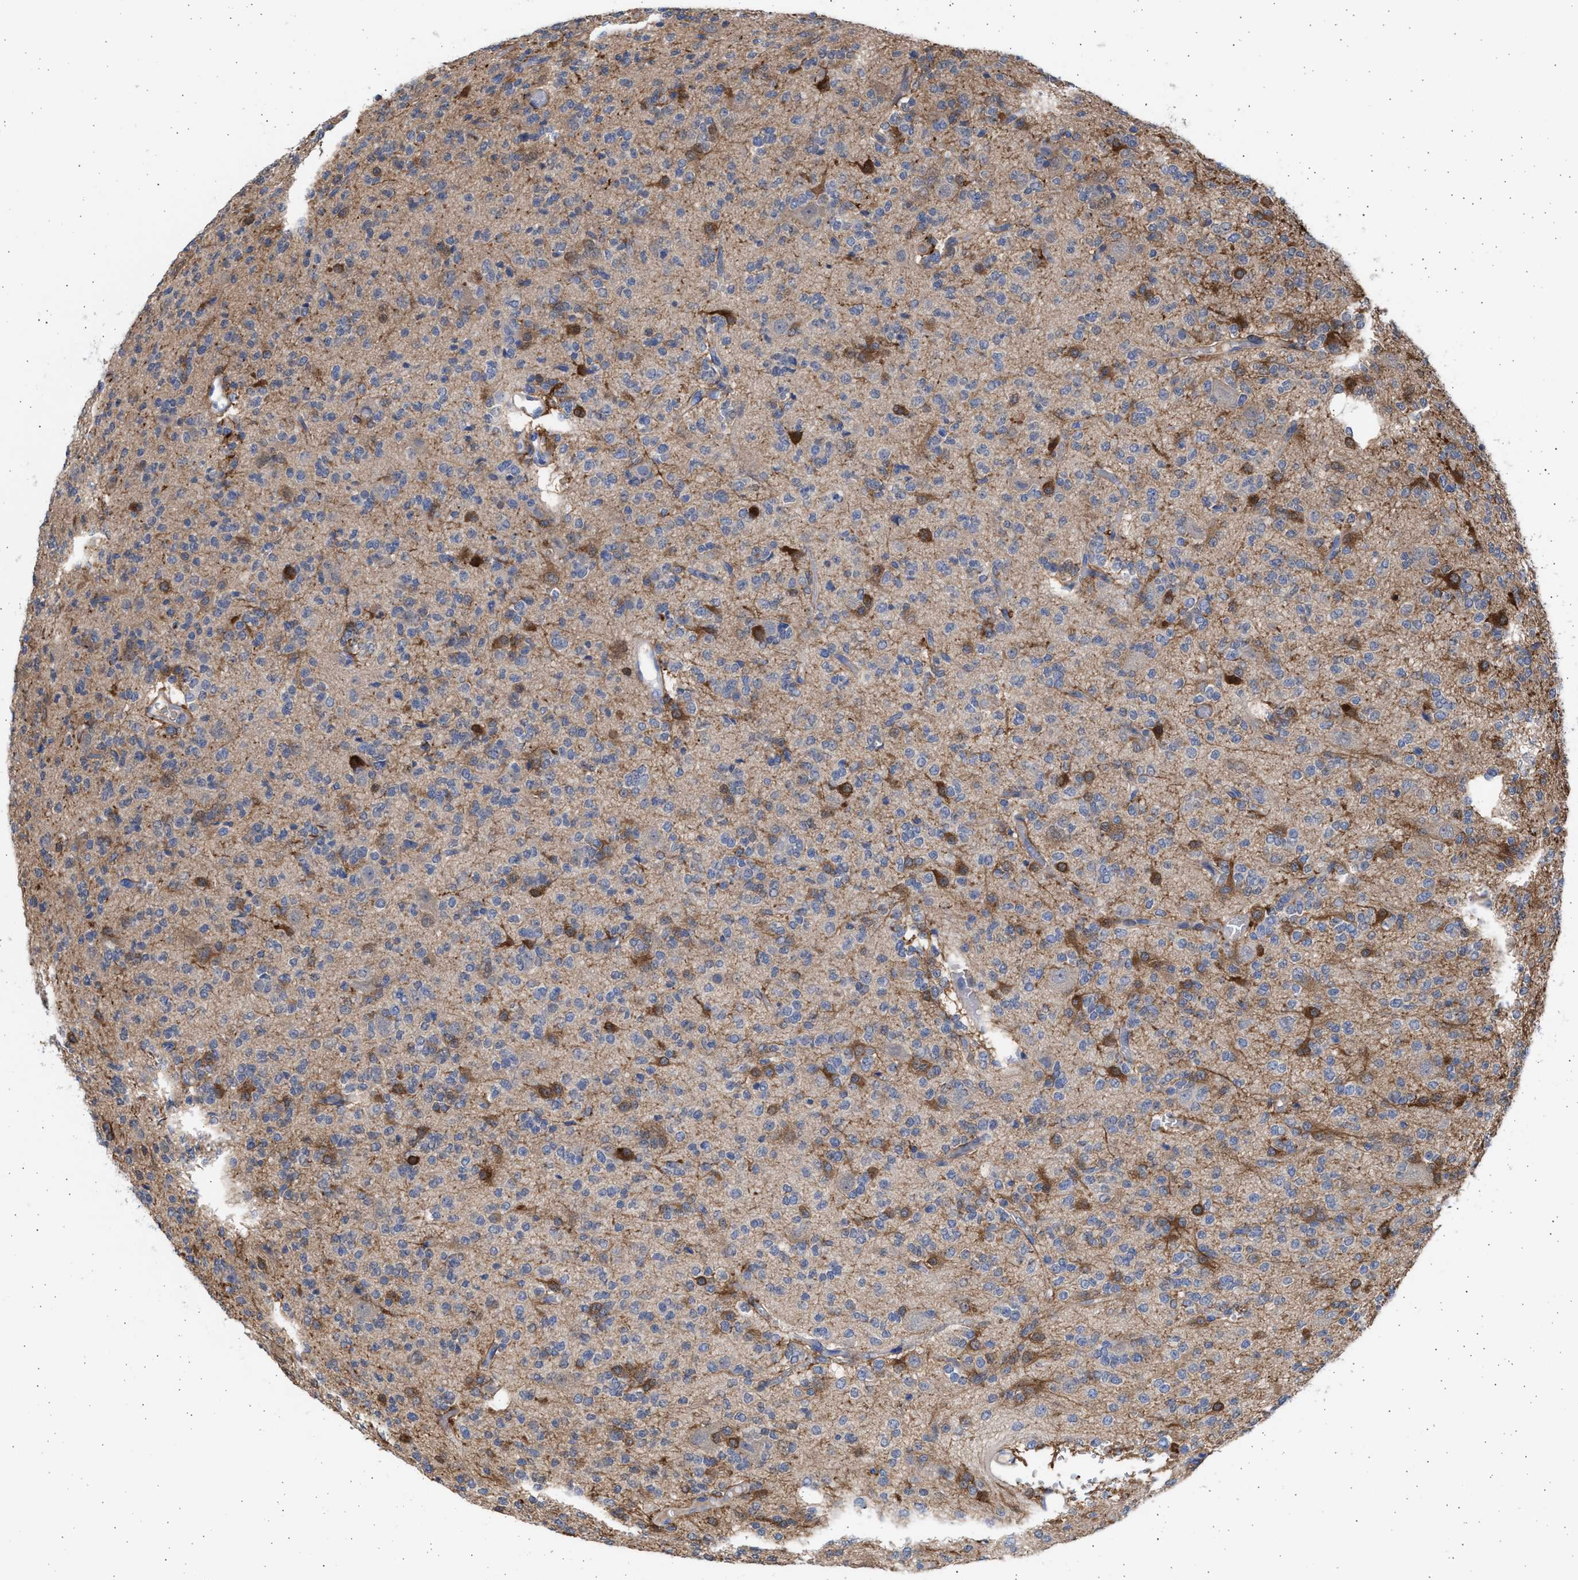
{"staining": {"intensity": "negative", "quantity": "none", "location": "none"}, "tissue": "glioma", "cell_type": "Tumor cells", "image_type": "cancer", "snomed": [{"axis": "morphology", "description": "Glioma, malignant, Low grade"}, {"axis": "topography", "description": "Brain"}], "caption": "Photomicrograph shows no protein positivity in tumor cells of glioma tissue.", "gene": "ALDOC", "patient": {"sex": "male", "age": 38}}